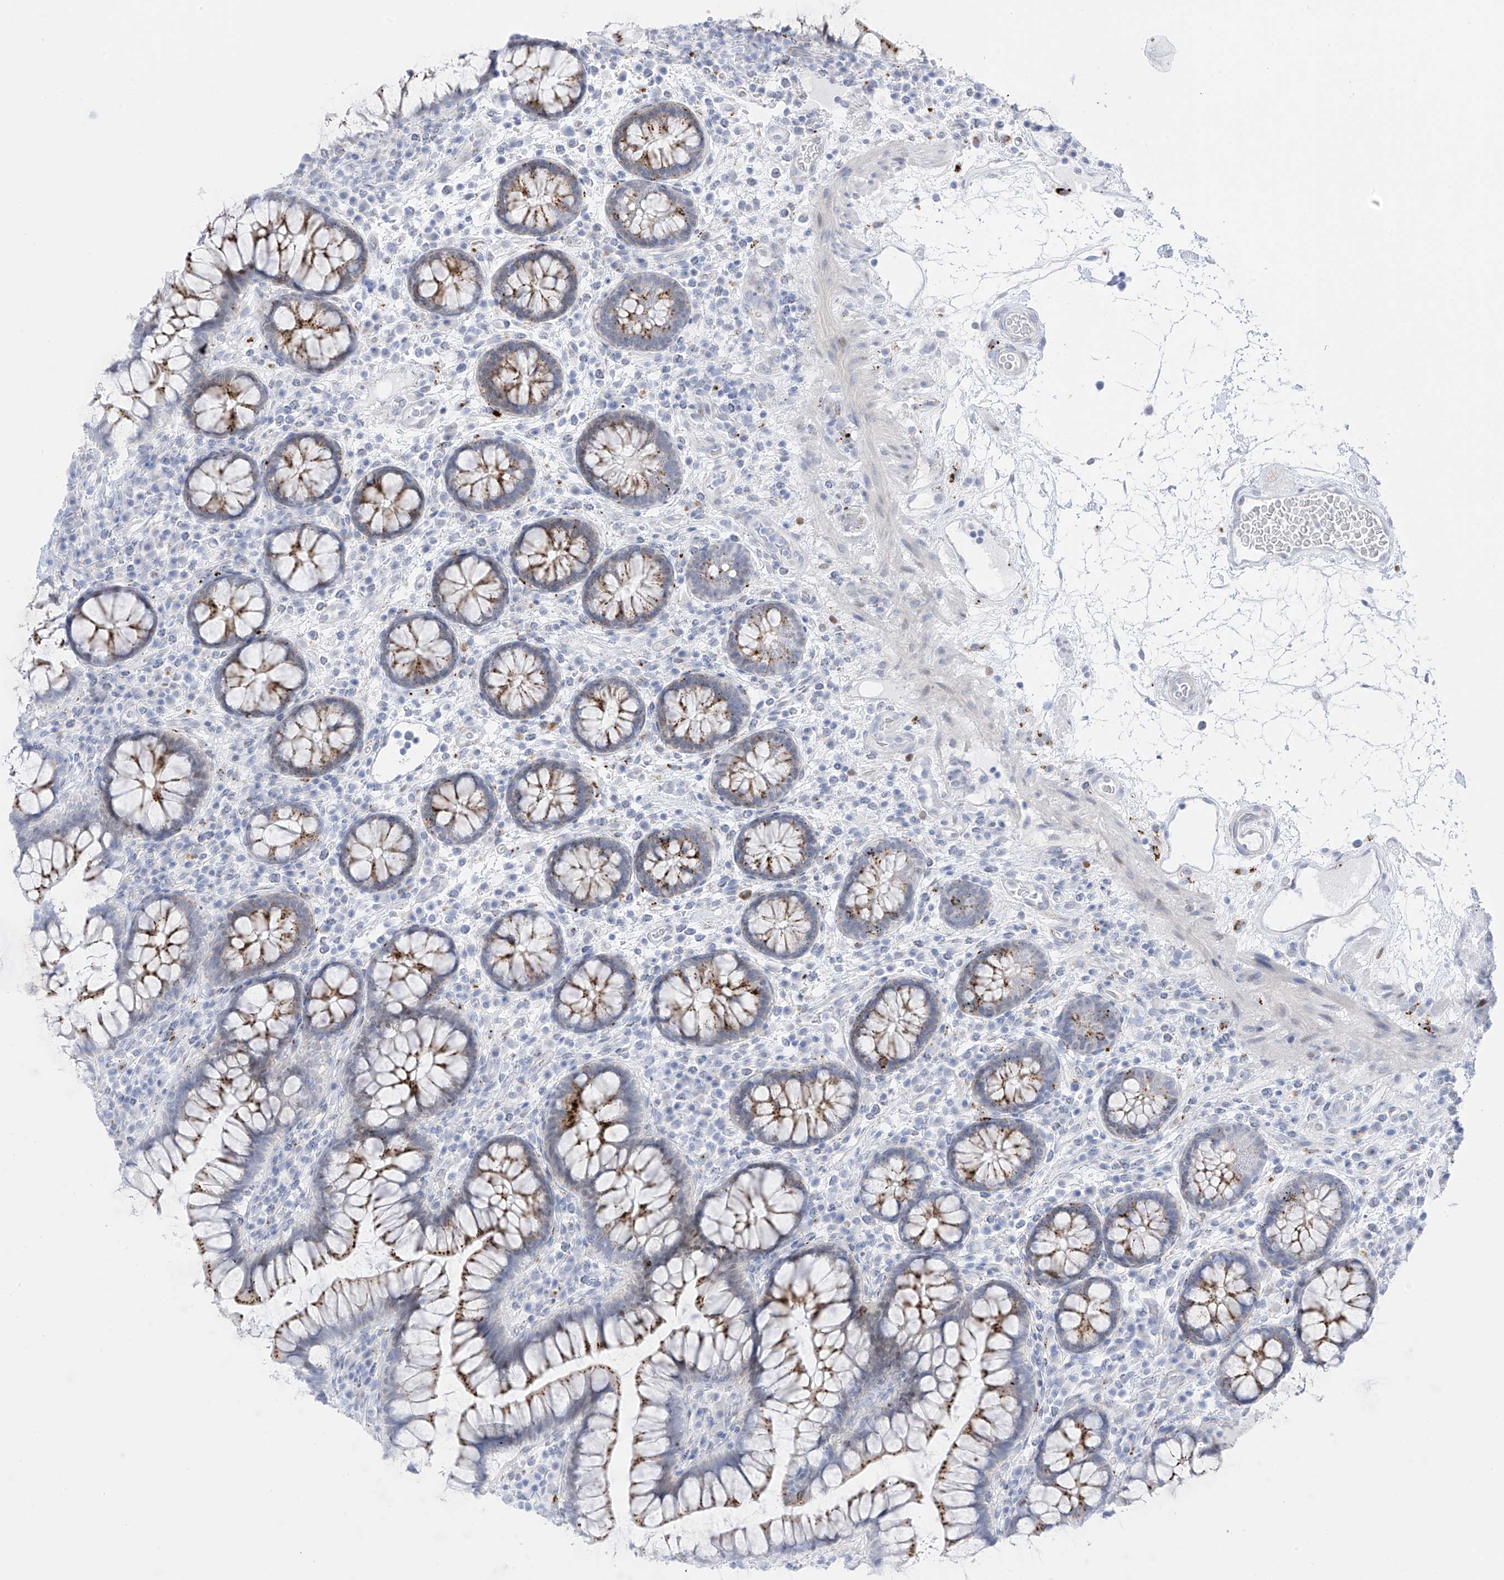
{"staining": {"intensity": "negative", "quantity": "none", "location": "none"}, "tissue": "colon", "cell_type": "Endothelial cells", "image_type": "normal", "snomed": [{"axis": "morphology", "description": "Normal tissue, NOS"}, {"axis": "topography", "description": "Colon"}], "caption": "Micrograph shows no protein positivity in endothelial cells of benign colon. Brightfield microscopy of immunohistochemistry (IHC) stained with DAB (3,3'-diaminobenzidine) (brown) and hematoxylin (blue), captured at high magnification.", "gene": "PSPH", "patient": {"sex": "female", "age": 79}}